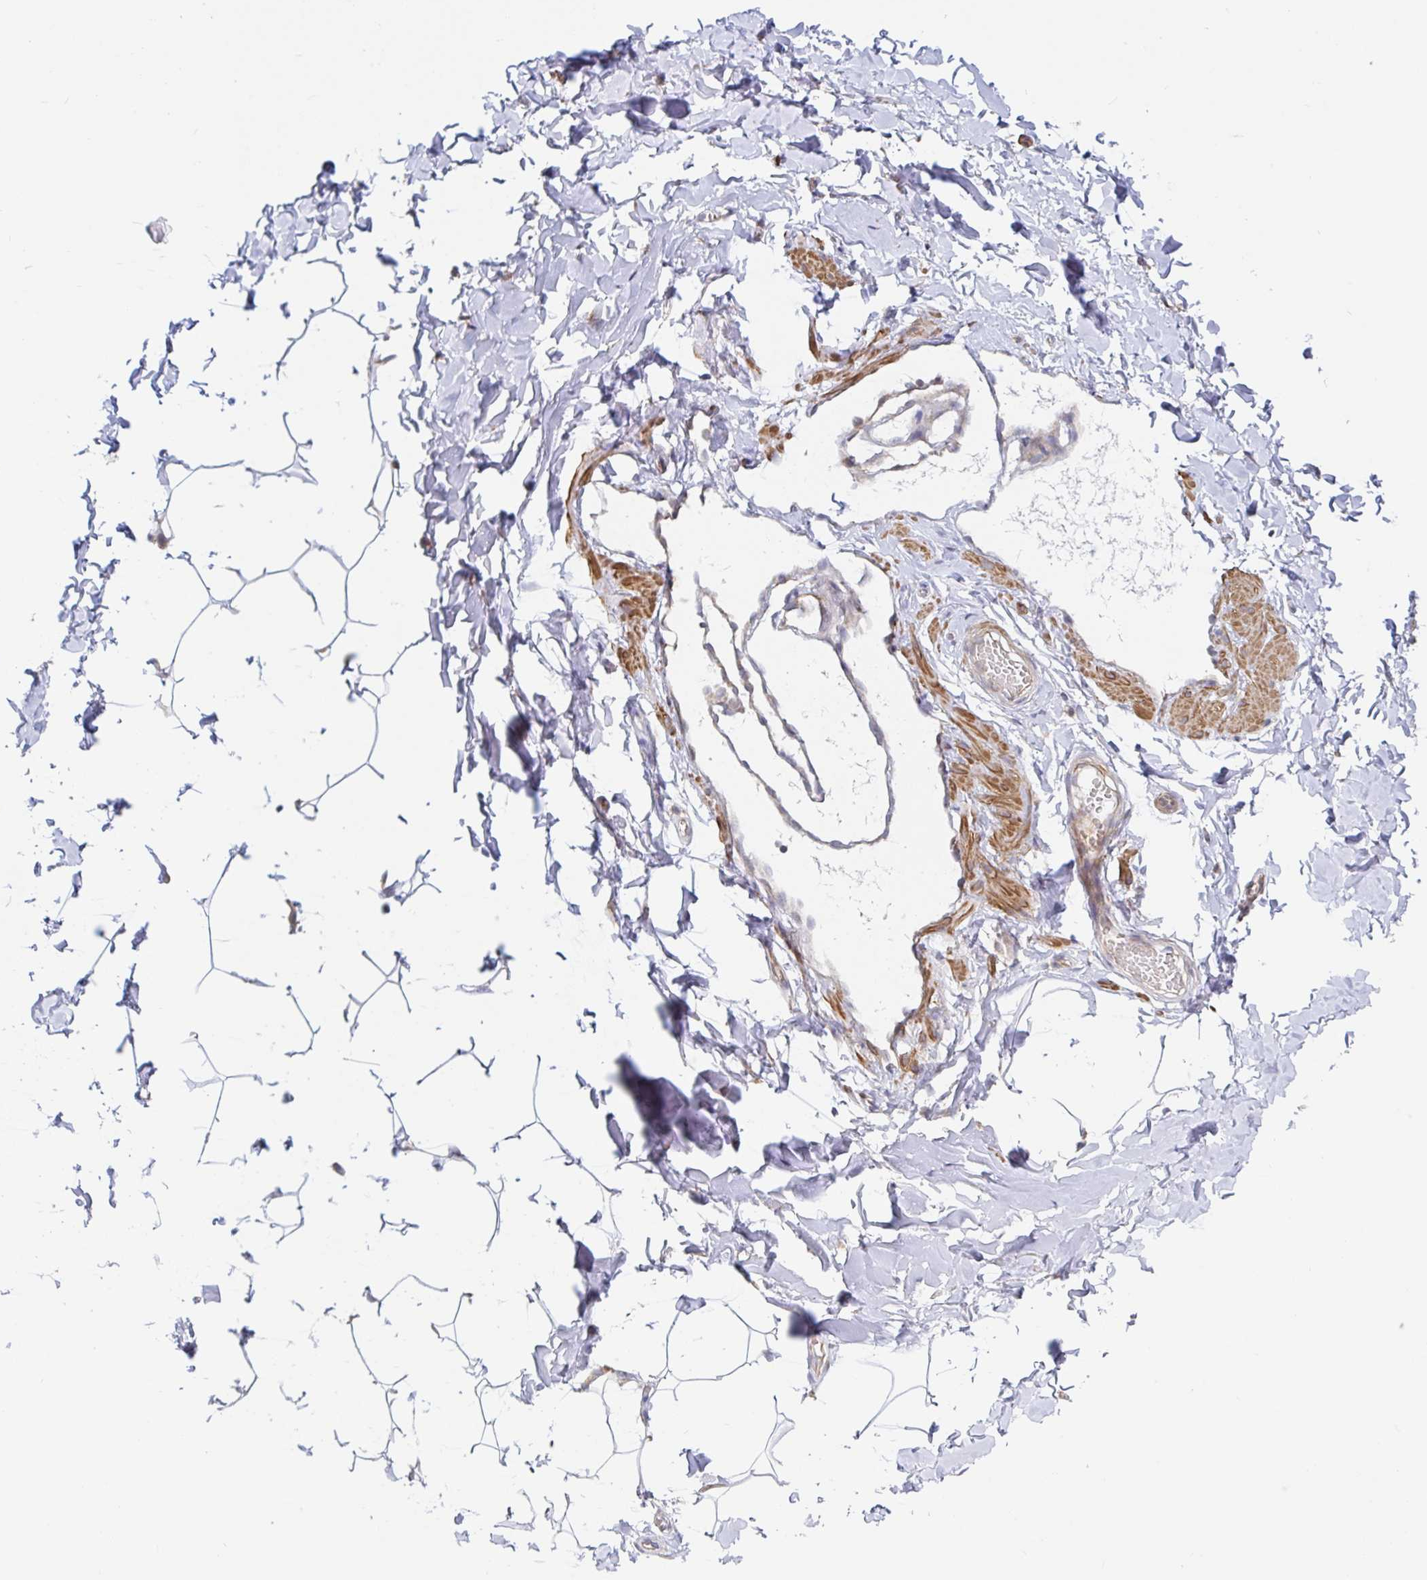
{"staining": {"intensity": "negative", "quantity": "none", "location": "none"}, "tissue": "adipose tissue", "cell_type": "Adipocytes", "image_type": "normal", "snomed": [{"axis": "morphology", "description": "Normal tissue, NOS"}, {"axis": "topography", "description": "Soft tissue"}, {"axis": "topography", "description": "Adipose tissue"}, {"axis": "topography", "description": "Vascular tissue"}, {"axis": "topography", "description": "Peripheral nerve tissue"}], "caption": "Unremarkable adipose tissue was stained to show a protein in brown. There is no significant staining in adipocytes. The staining is performed using DAB brown chromogen with nuclei counter-stained in using hematoxylin.", "gene": "LARP1", "patient": {"sex": "male", "age": 29}}